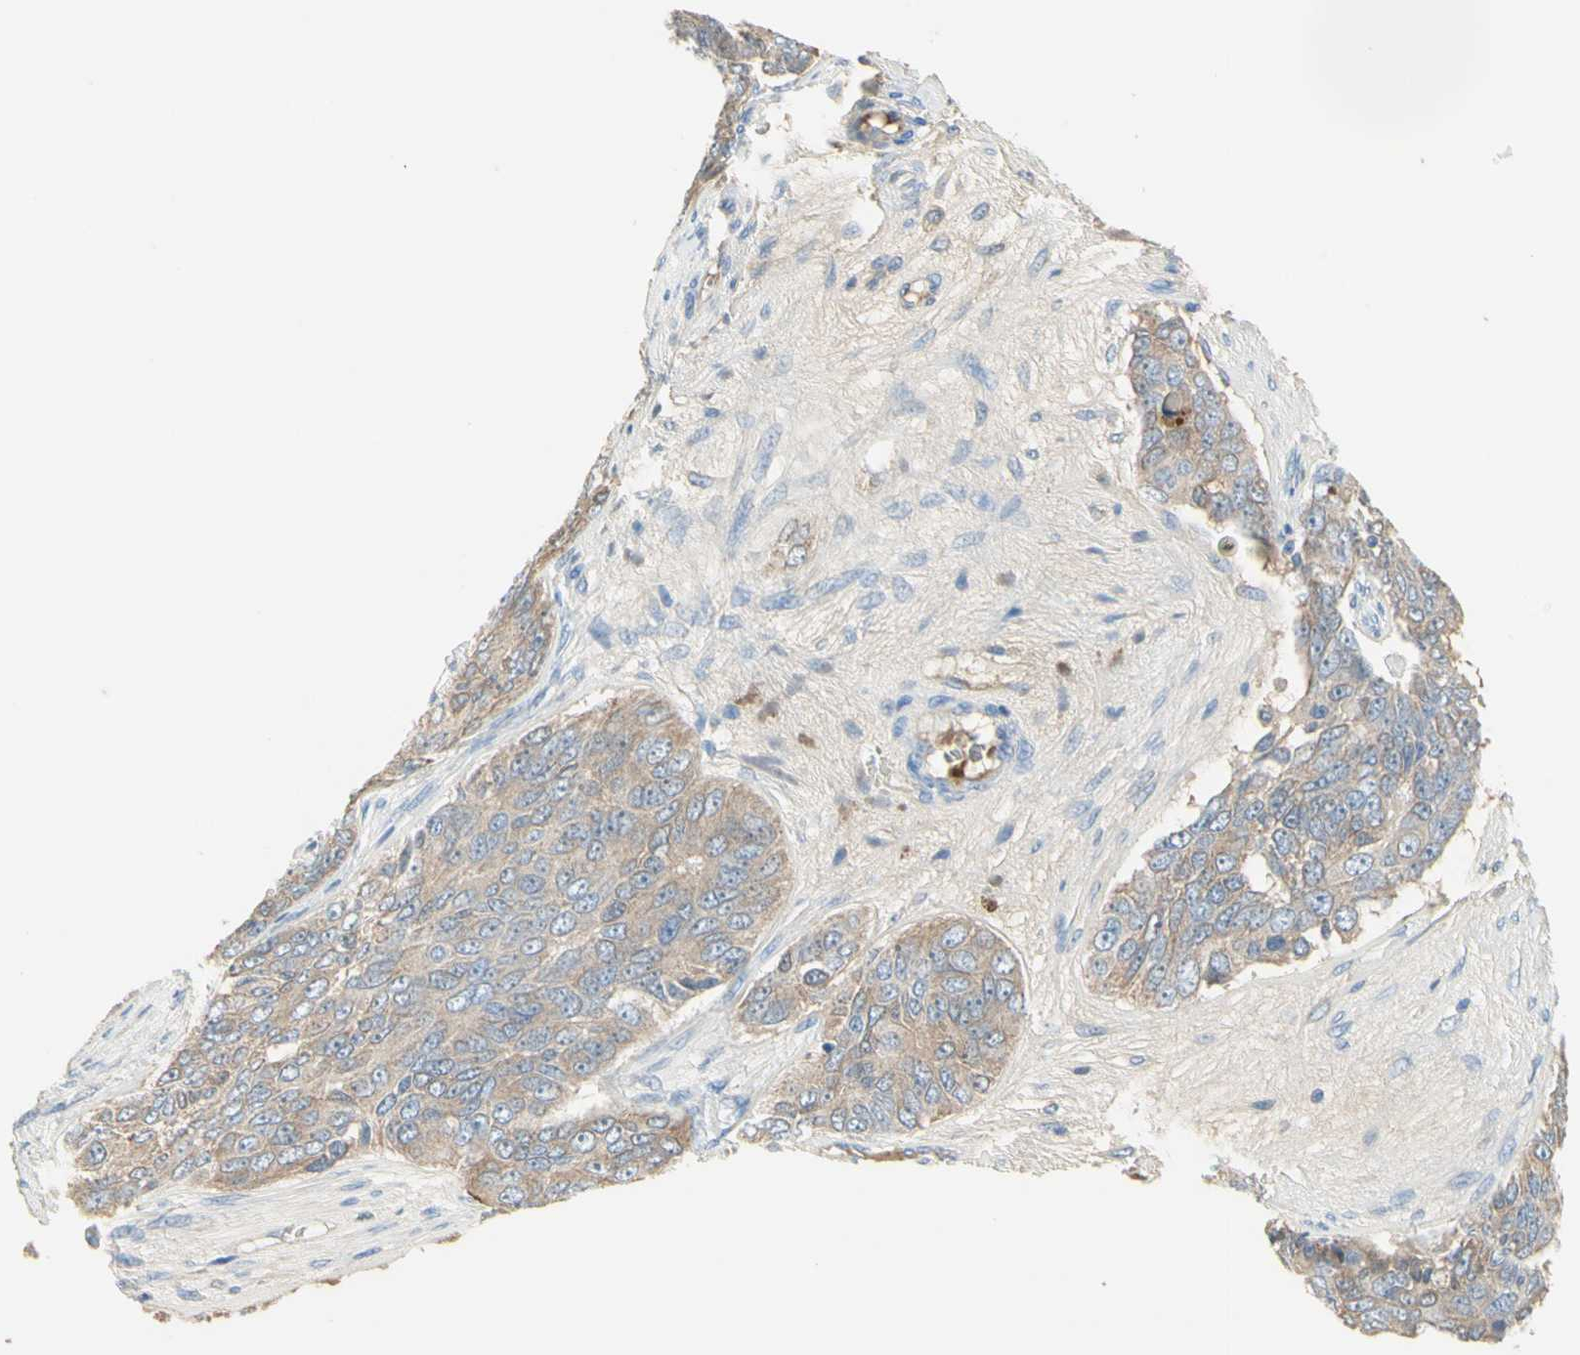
{"staining": {"intensity": "weak", "quantity": ">75%", "location": "cytoplasmic/membranous"}, "tissue": "ovarian cancer", "cell_type": "Tumor cells", "image_type": "cancer", "snomed": [{"axis": "morphology", "description": "Carcinoma, endometroid"}, {"axis": "topography", "description": "Ovary"}], "caption": "About >75% of tumor cells in ovarian cancer (endometroid carcinoma) display weak cytoplasmic/membranous protein positivity as visualized by brown immunohistochemical staining.", "gene": "NECTIN4", "patient": {"sex": "female", "age": 51}}